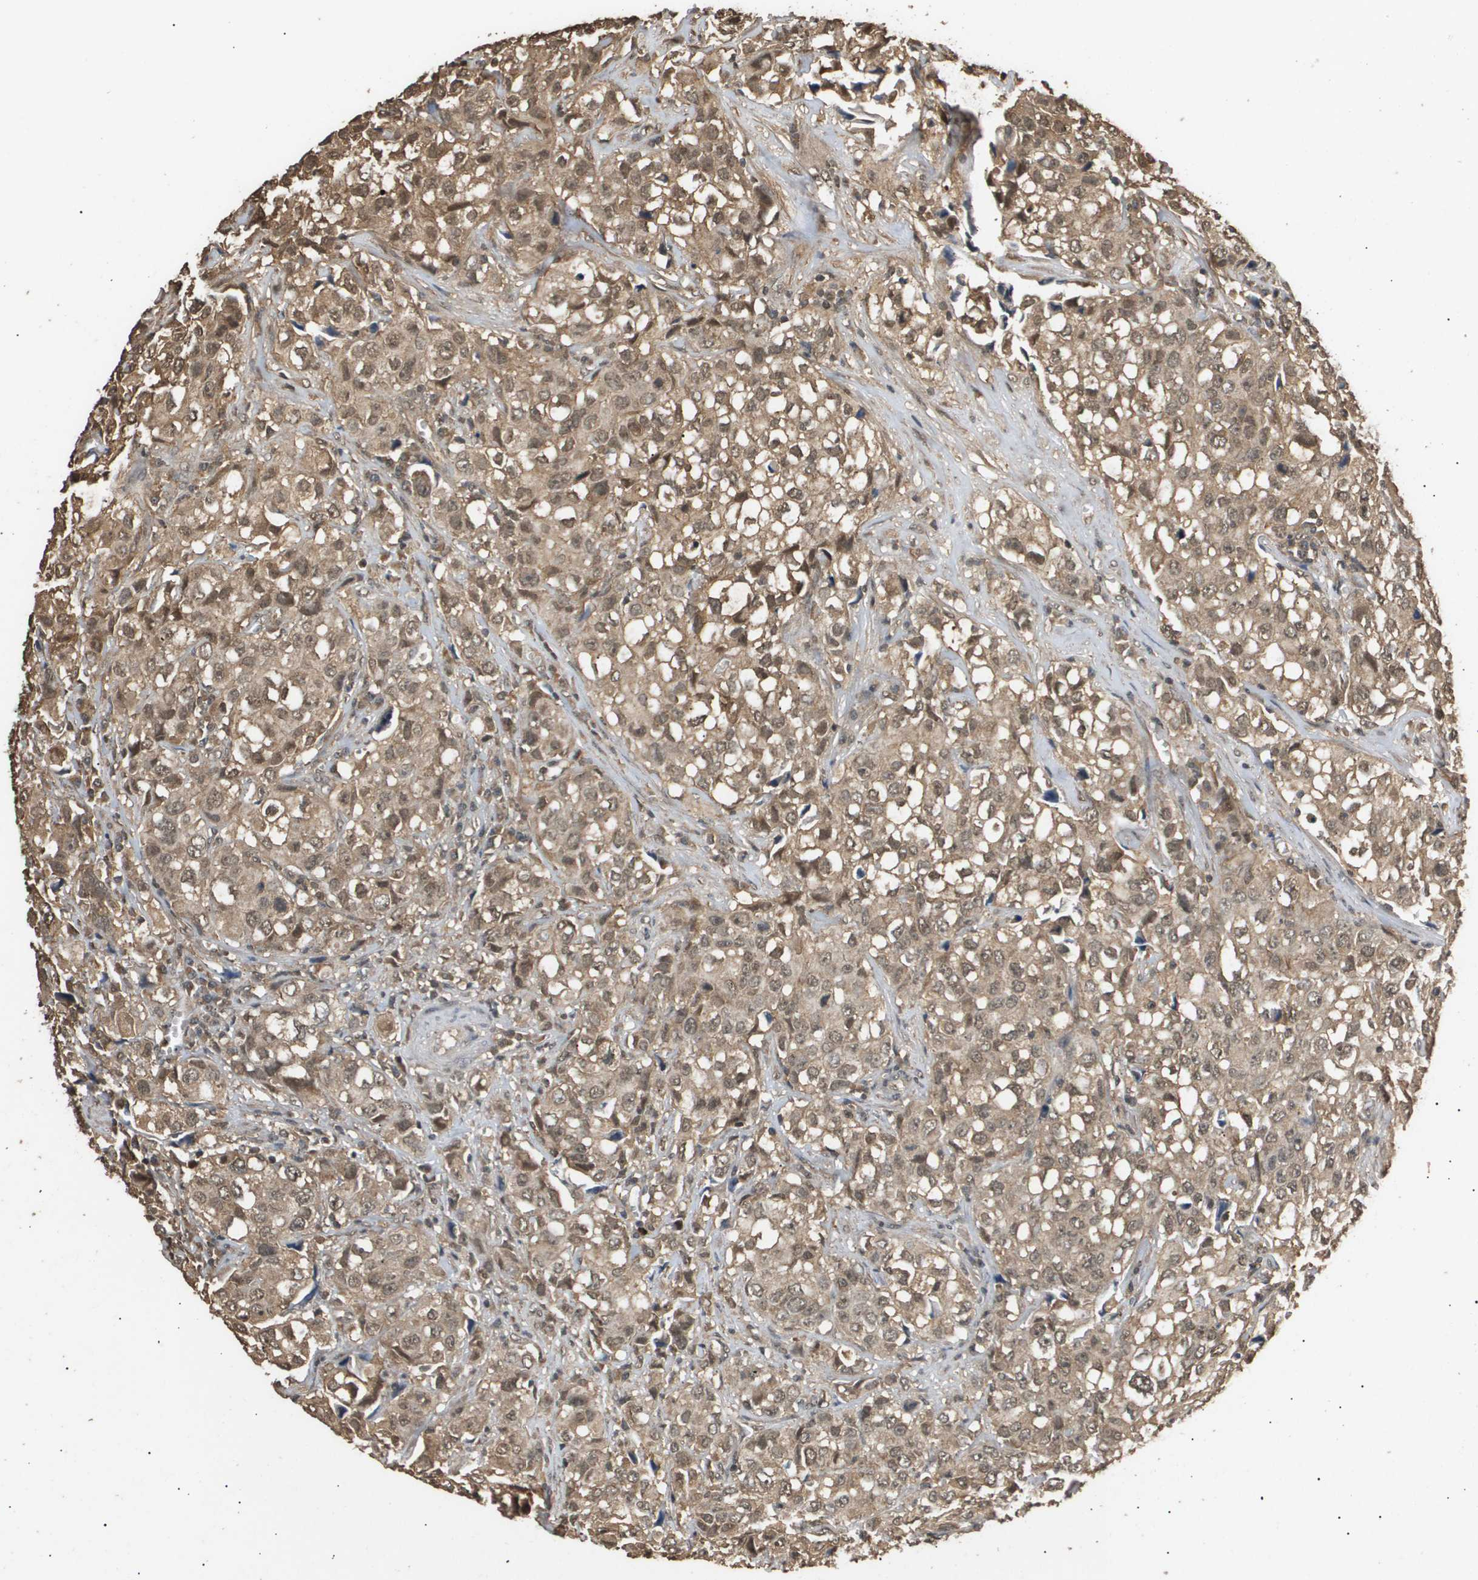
{"staining": {"intensity": "moderate", "quantity": ">75%", "location": "cytoplasmic/membranous,nuclear"}, "tissue": "urothelial cancer", "cell_type": "Tumor cells", "image_type": "cancer", "snomed": [{"axis": "morphology", "description": "Urothelial carcinoma, High grade"}, {"axis": "topography", "description": "Urinary bladder"}], "caption": "Brown immunohistochemical staining in urothelial carcinoma (high-grade) demonstrates moderate cytoplasmic/membranous and nuclear positivity in about >75% of tumor cells.", "gene": "ING1", "patient": {"sex": "female", "age": 75}}